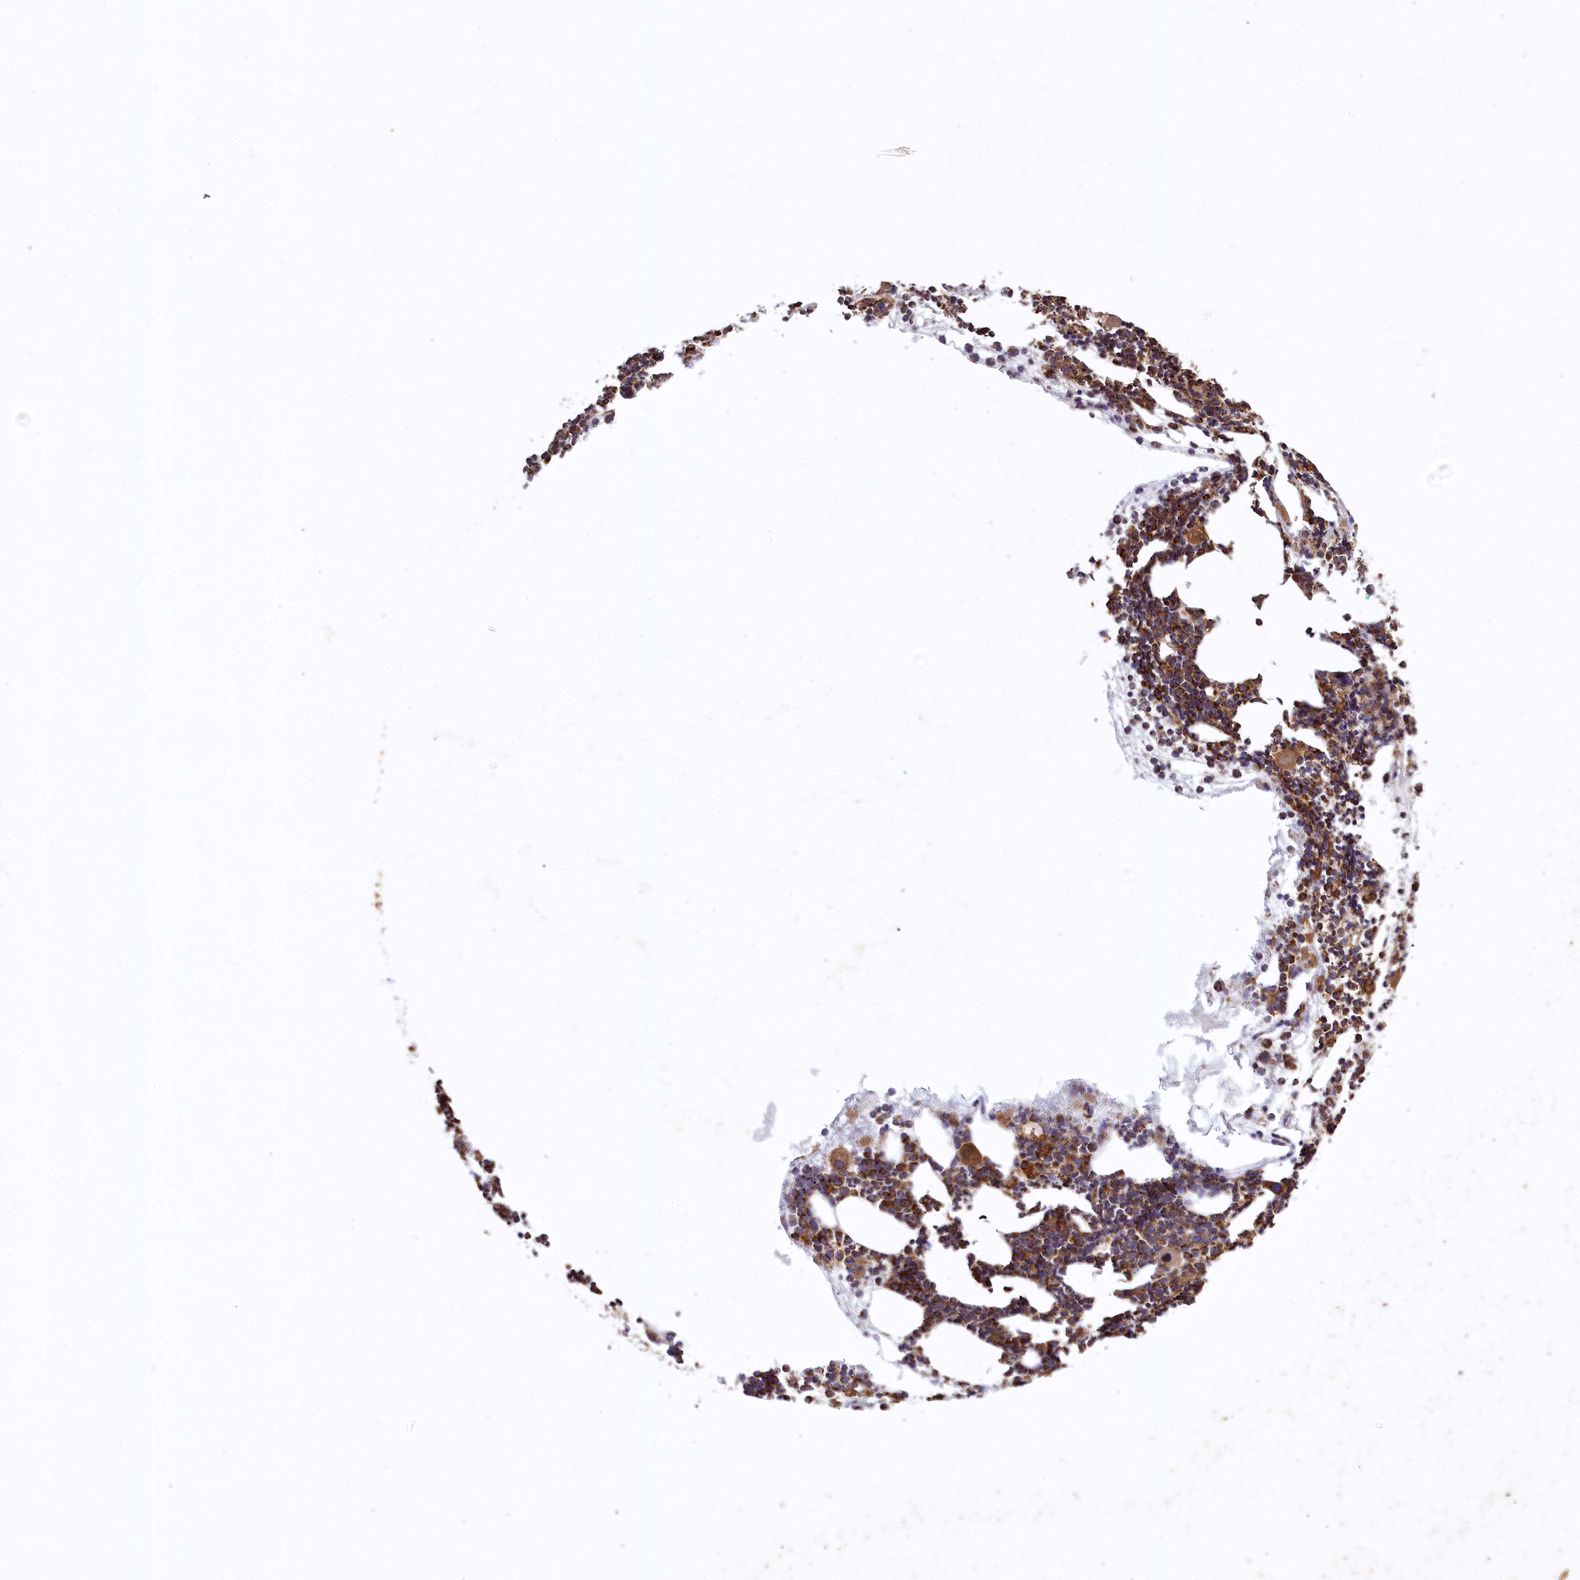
{"staining": {"intensity": "strong", "quantity": ">75%", "location": "cytoplasmic/membranous"}, "tissue": "bone marrow", "cell_type": "Hematopoietic cells", "image_type": "normal", "snomed": [{"axis": "morphology", "description": "Normal tissue, NOS"}, {"axis": "topography", "description": "Bone marrow"}], "caption": "DAB (3,3'-diaminobenzidine) immunohistochemical staining of benign human bone marrow shows strong cytoplasmic/membranous protein positivity in about >75% of hematopoietic cells.", "gene": "CARD19", "patient": {"sex": "female", "age": 89}}